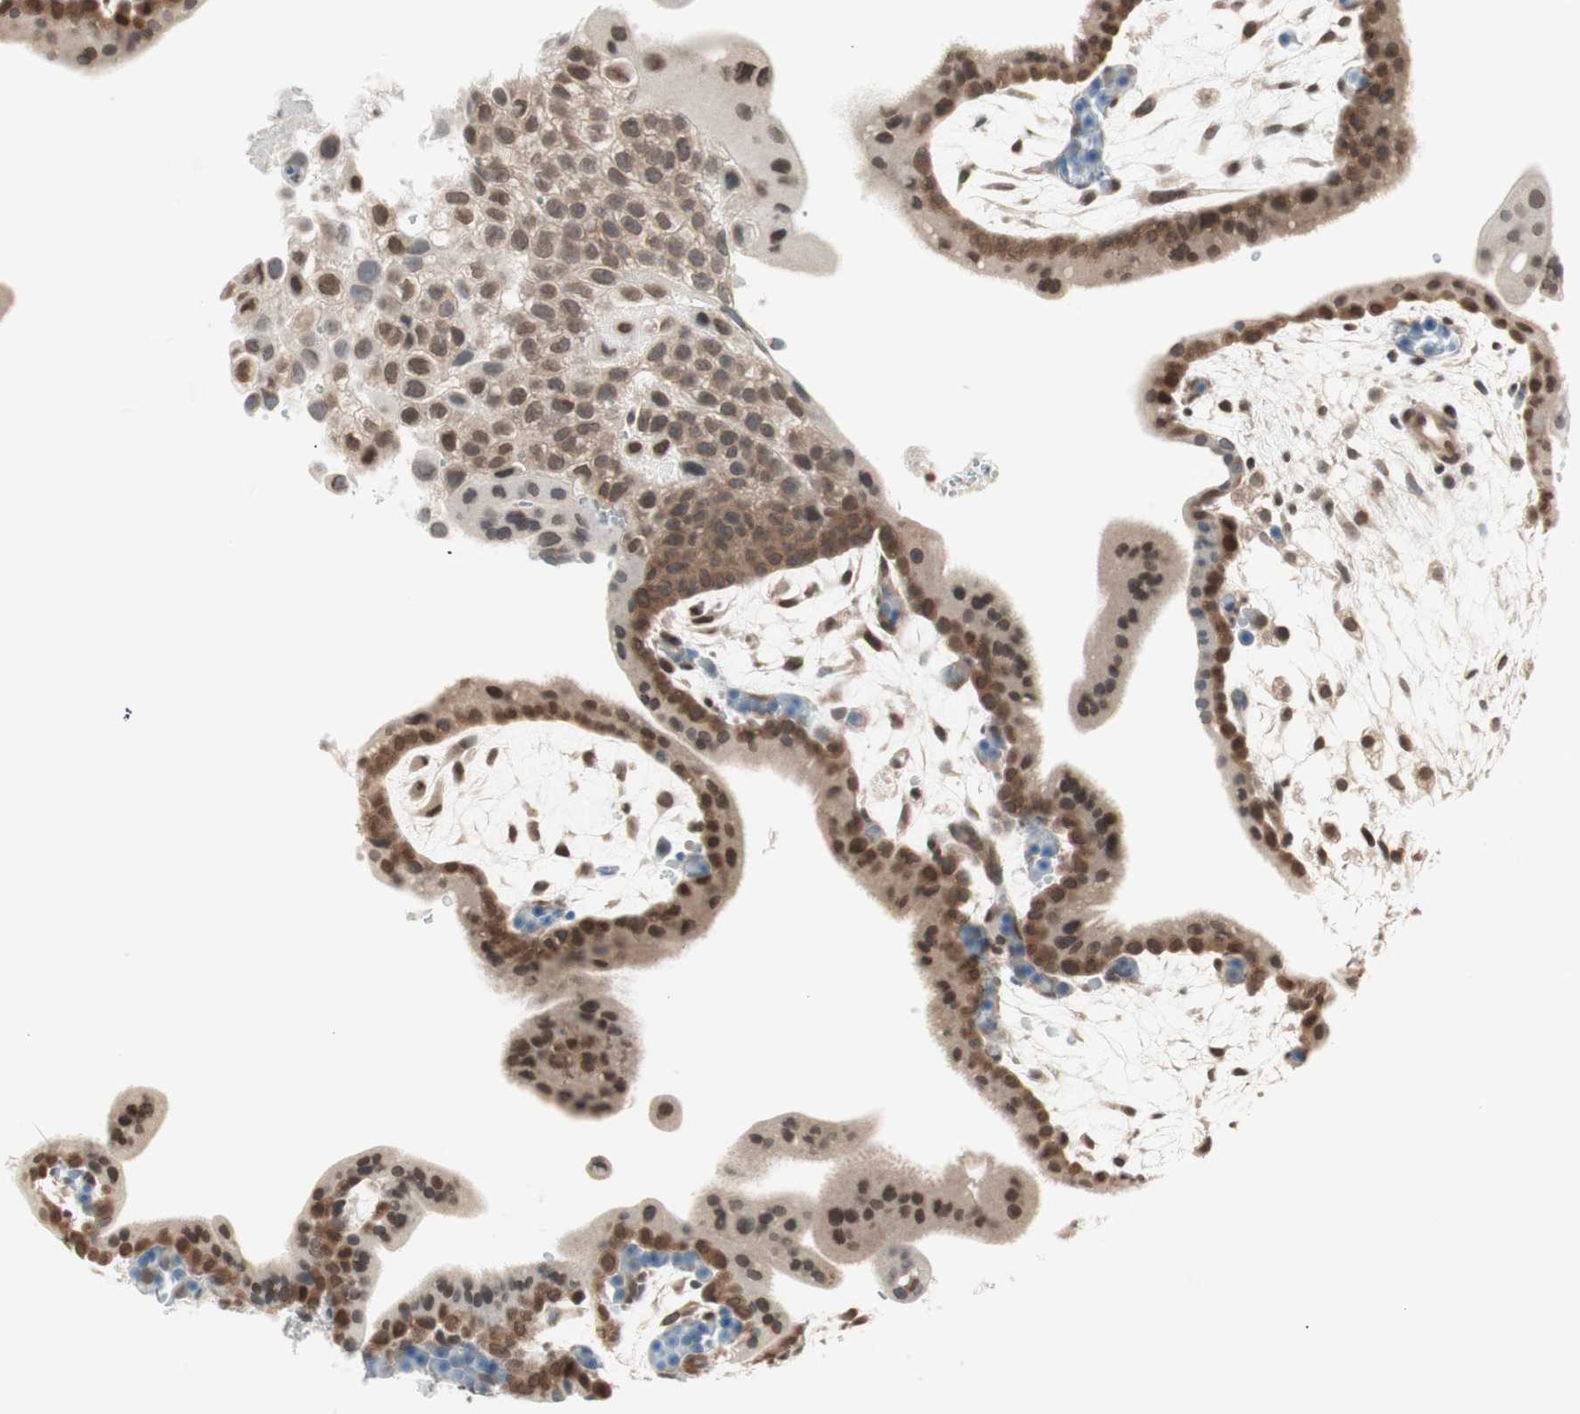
{"staining": {"intensity": "weak", "quantity": "25%-75%", "location": "cytoplasmic/membranous"}, "tissue": "placenta", "cell_type": "Decidual cells", "image_type": "normal", "snomed": [{"axis": "morphology", "description": "Normal tissue, NOS"}, {"axis": "topography", "description": "Placenta"}], "caption": "This micrograph reveals normal placenta stained with immunohistochemistry to label a protein in brown. The cytoplasmic/membranous of decidual cells show weak positivity for the protein. Nuclei are counter-stained blue.", "gene": "UBE2I", "patient": {"sex": "female", "age": 35}}